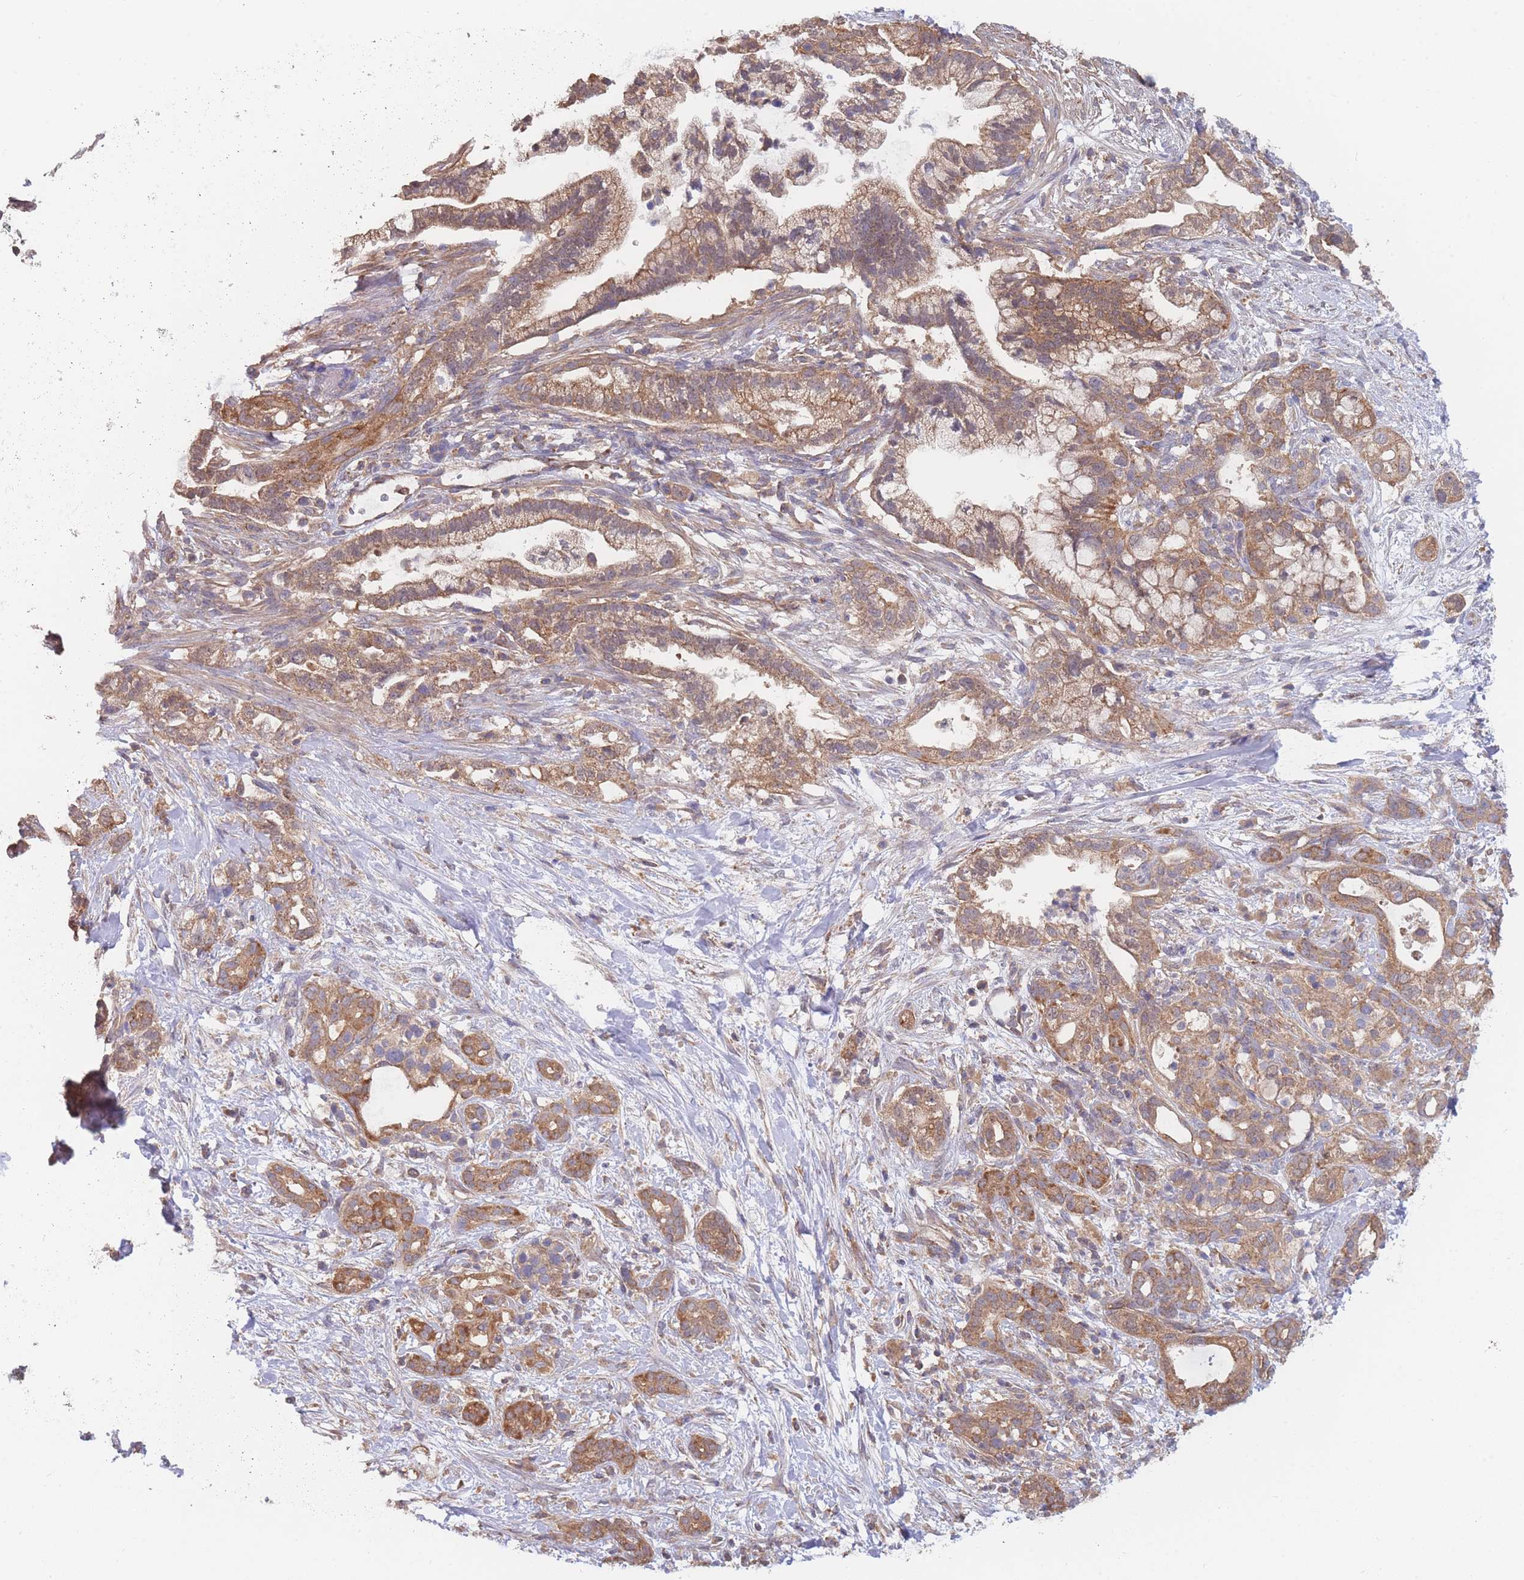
{"staining": {"intensity": "moderate", "quantity": ">75%", "location": "cytoplasmic/membranous"}, "tissue": "pancreatic cancer", "cell_type": "Tumor cells", "image_type": "cancer", "snomed": [{"axis": "morphology", "description": "Adenocarcinoma, NOS"}, {"axis": "topography", "description": "Pancreas"}], "caption": "Immunohistochemistry image of human adenocarcinoma (pancreatic) stained for a protein (brown), which reveals medium levels of moderate cytoplasmic/membranous expression in about >75% of tumor cells.", "gene": "MRPS18B", "patient": {"sex": "male", "age": 44}}